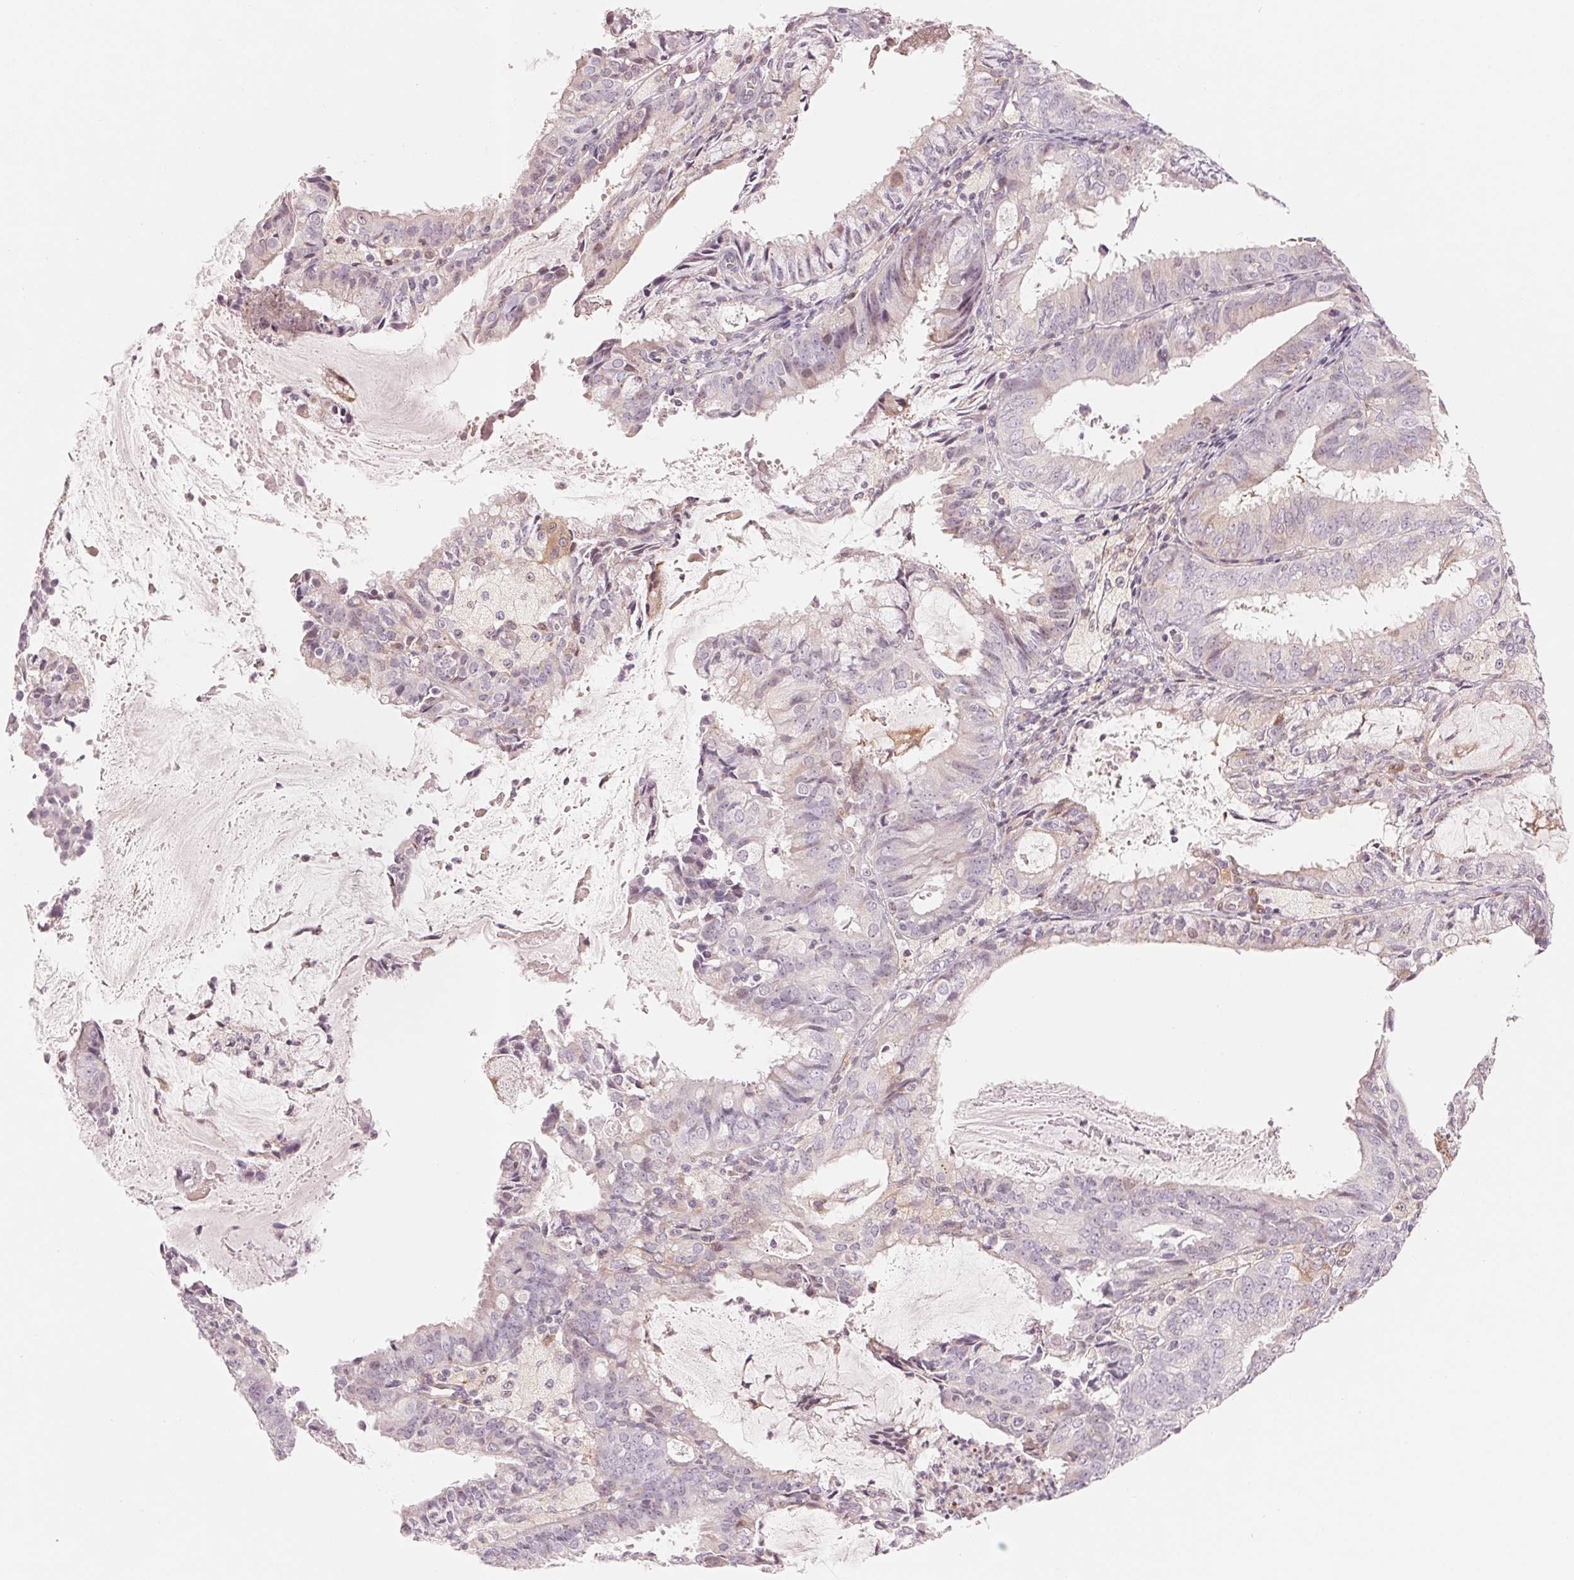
{"staining": {"intensity": "negative", "quantity": "none", "location": "none"}, "tissue": "endometrial cancer", "cell_type": "Tumor cells", "image_type": "cancer", "snomed": [{"axis": "morphology", "description": "Adenocarcinoma, NOS"}, {"axis": "topography", "description": "Endometrium"}], "caption": "Immunohistochemistry (IHC) histopathology image of neoplastic tissue: endometrial cancer stained with DAB (3,3'-diaminobenzidine) exhibits no significant protein staining in tumor cells. (DAB (3,3'-diaminobenzidine) immunohistochemistry (IHC) visualized using brightfield microscopy, high magnification).", "gene": "SLC17A4", "patient": {"sex": "female", "age": 57}}